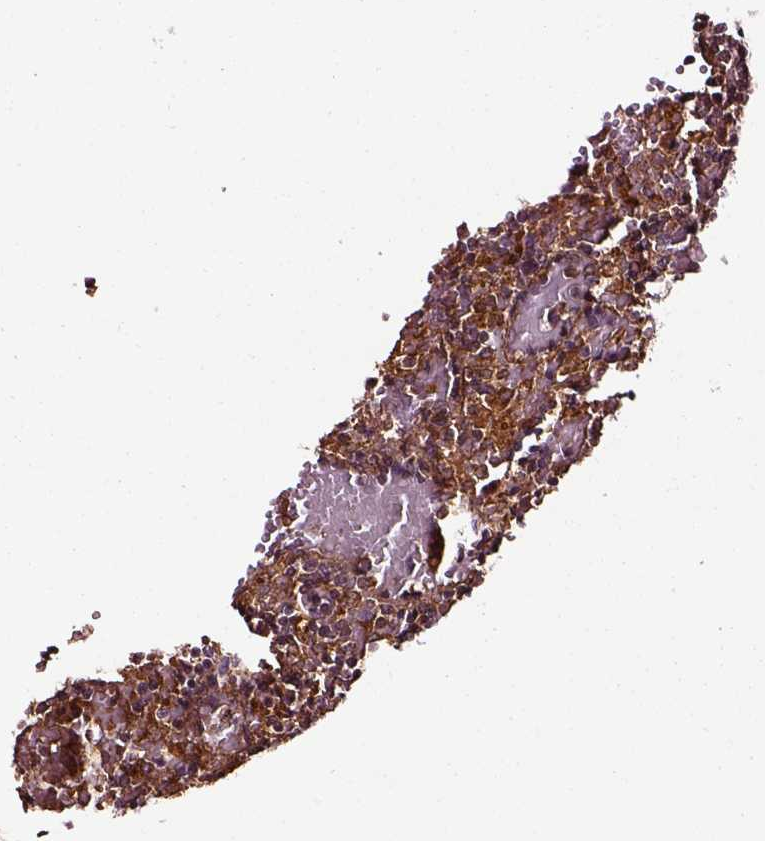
{"staining": {"intensity": "strong", "quantity": ">75%", "location": "cytoplasmic/membranous"}, "tissue": "lymphoma", "cell_type": "Tumor cells", "image_type": "cancer", "snomed": [{"axis": "morphology", "description": "Malignant lymphoma, non-Hodgkin's type, Low grade"}, {"axis": "topography", "description": "Spleen"}], "caption": "Human malignant lymphoma, non-Hodgkin's type (low-grade) stained with a brown dye displays strong cytoplasmic/membranous positive positivity in approximately >75% of tumor cells.", "gene": "RASSF5", "patient": {"sex": "female", "age": 65}}